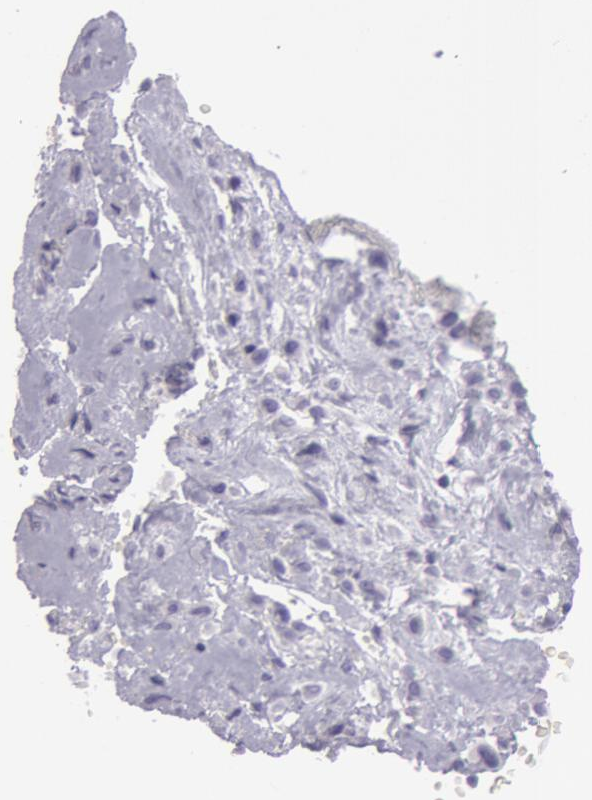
{"staining": {"intensity": "negative", "quantity": "none", "location": "none"}, "tissue": "ovary", "cell_type": "Follicle cells", "image_type": "normal", "snomed": [{"axis": "morphology", "description": "Normal tissue, NOS"}, {"axis": "topography", "description": "Ovary"}], "caption": "Histopathology image shows no protein expression in follicle cells of normal ovary. (Stains: DAB (3,3'-diaminobenzidine) immunohistochemistry (IHC) with hematoxylin counter stain, Microscopy: brightfield microscopy at high magnification).", "gene": "AMACR", "patient": {"sex": "female", "age": 32}}